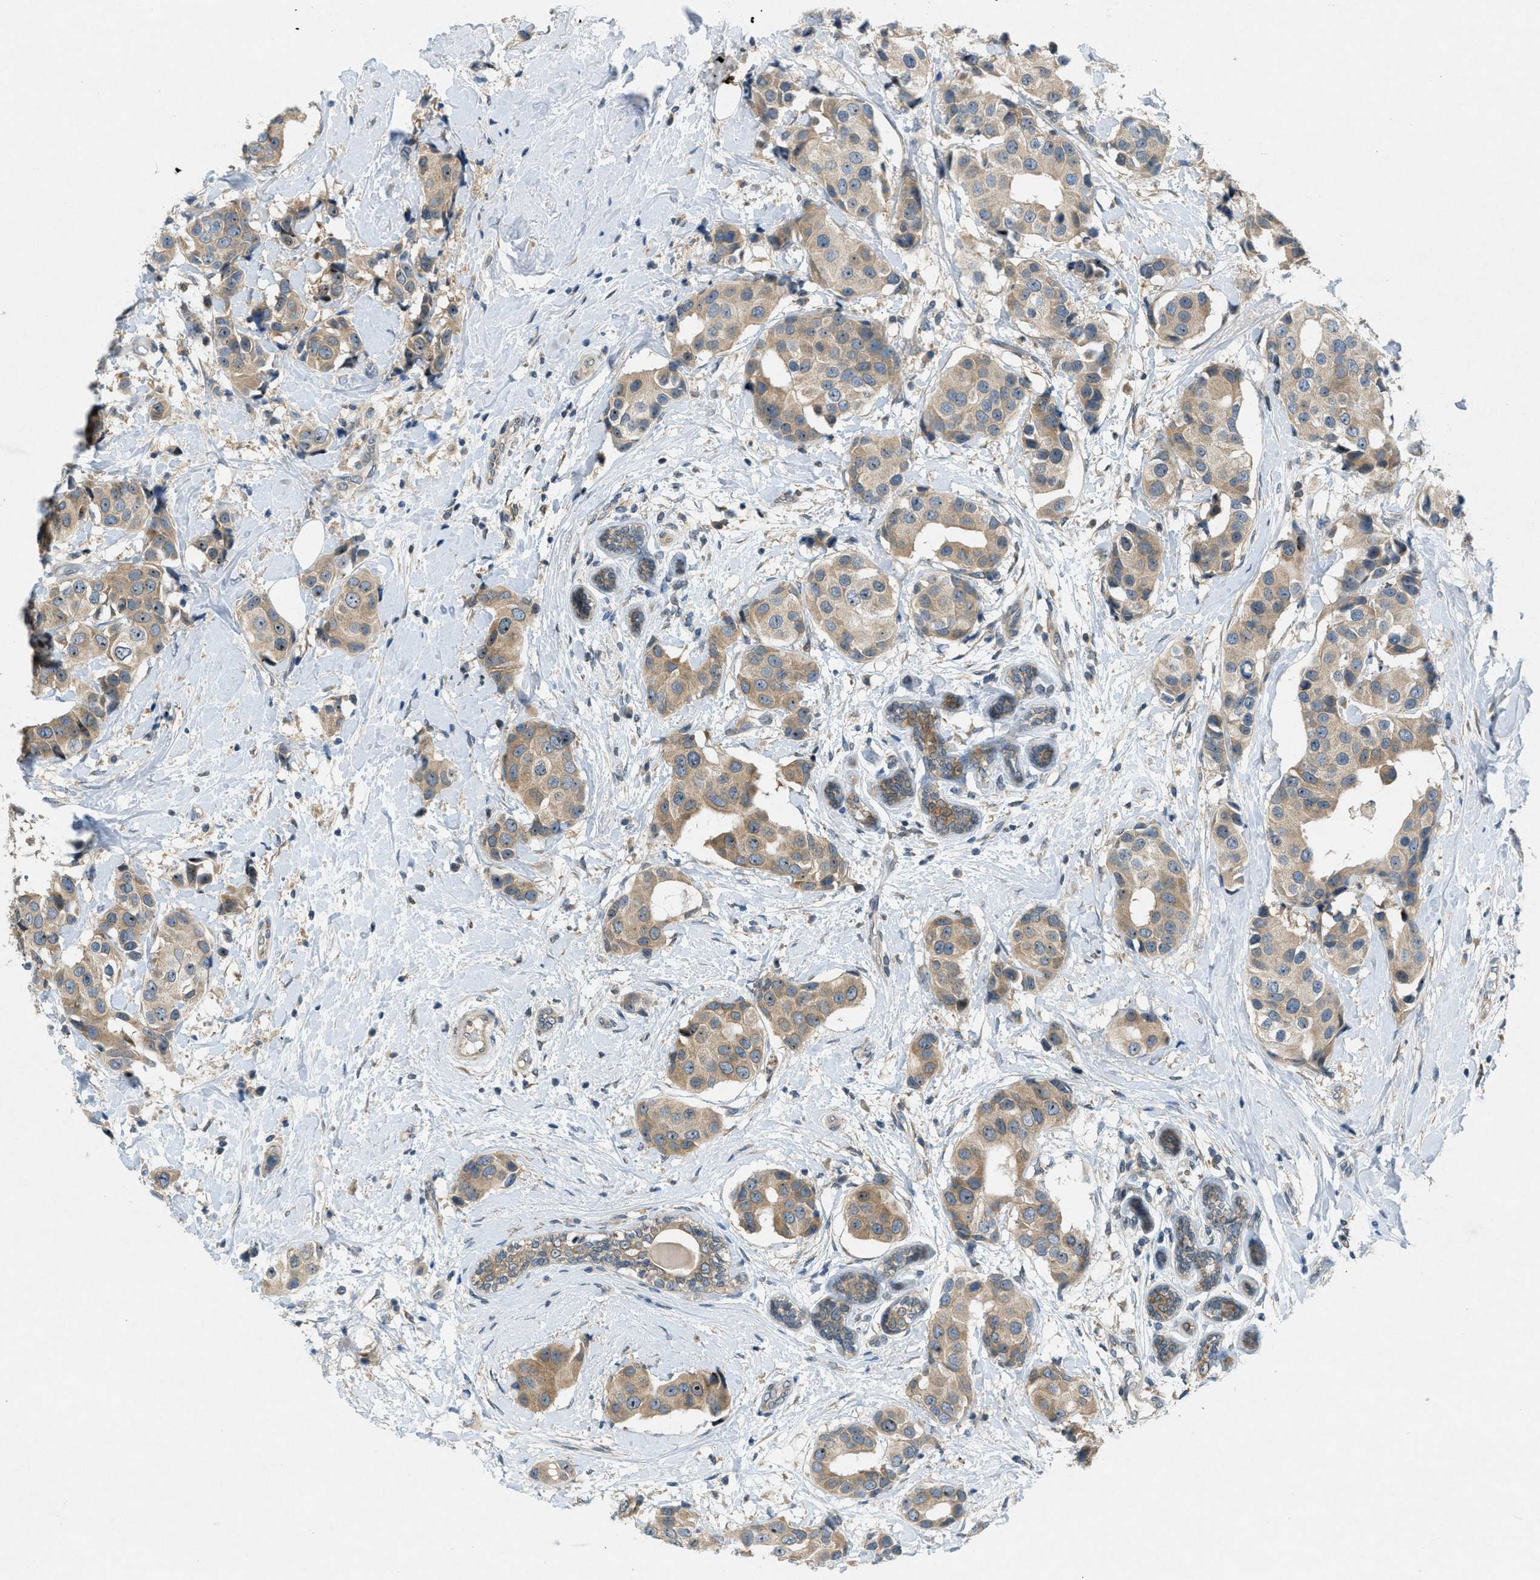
{"staining": {"intensity": "weak", "quantity": ">75%", "location": "cytoplasmic/membranous"}, "tissue": "breast cancer", "cell_type": "Tumor cells", "image_type": "cancer", "snomed": [{"axis": "morphology", "description": "Normal tissue, NOS"}, {"axis": "morphology", "description": "Duct carcinoma"}, {"axis": "topography", "description": "Breast"}], "caption": "Immunohistochemistry (DAB (3,3'-diaminobenzidine)) staining of infiltrating ductal carcinoma (breast) reveals weak cytoplasmic/membranous protein staining in about >75% of tumor cells. (Stains: DAB in brown, nuclei in blue, Microscopy: brightfield microscopy at high magnification).", "gene": "SIGMAR1", "patient": {"sex": "female", "age": 39}}